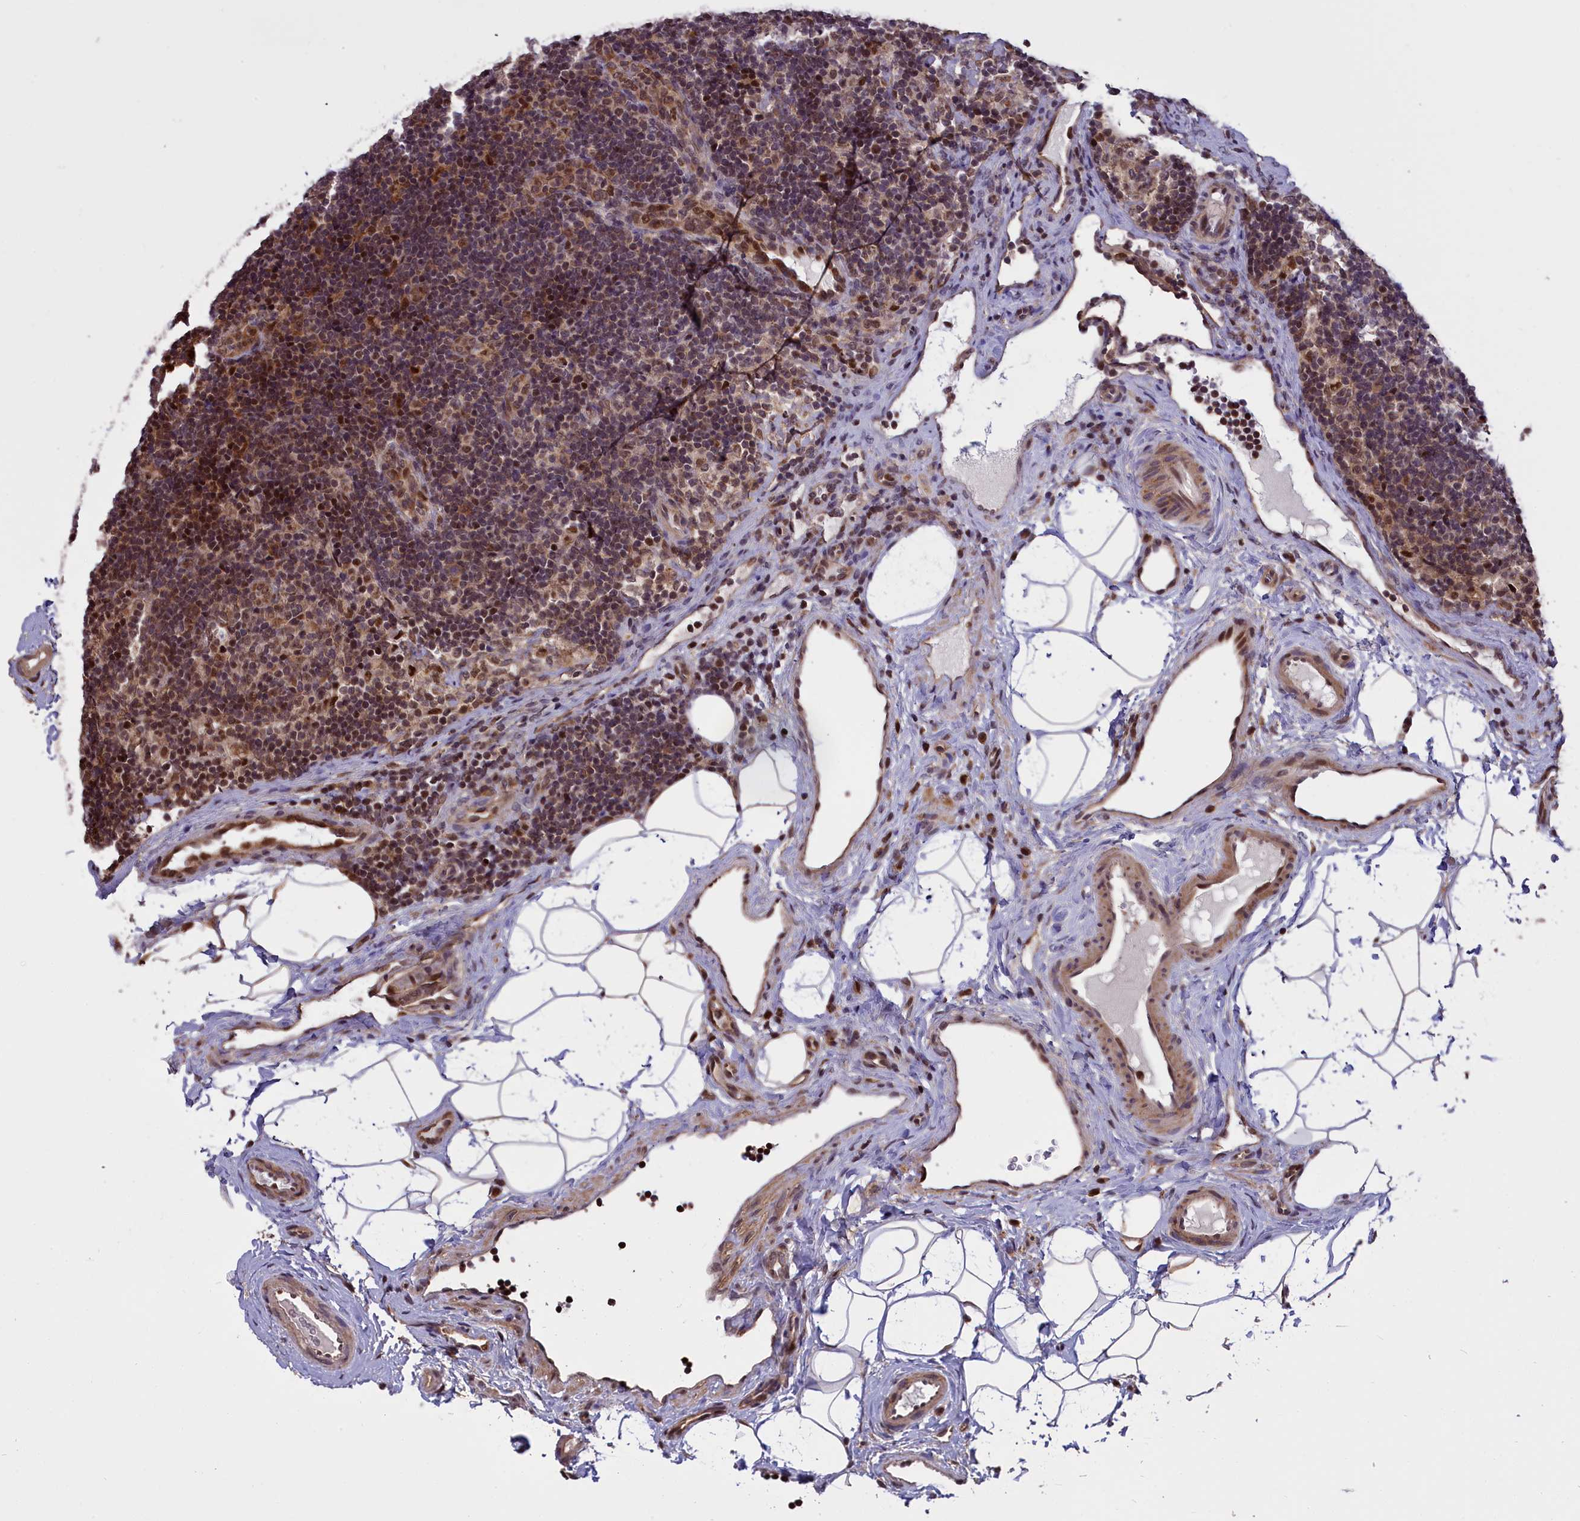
{"staining": {"intensity": "moderate", "quantity": "<25%", "location": "nuclear"}, "tissue": "lymph node", "cell_type": "Germinal center cells", "image_type": "normal", "snomed": [{"axis": "morphology", "description": "Normal tissue, NOS"}, {"axis": "topography", "description": "Lymph node"}], "caption": "A high-resolution micrograph shows immunohistochemistry staining of unremarkable lymph node, which displays moderate nuclear positivity in about <25% of germinal center cells.", "gene": "RELB", "patient": {"sex": "female", "age": 22}}